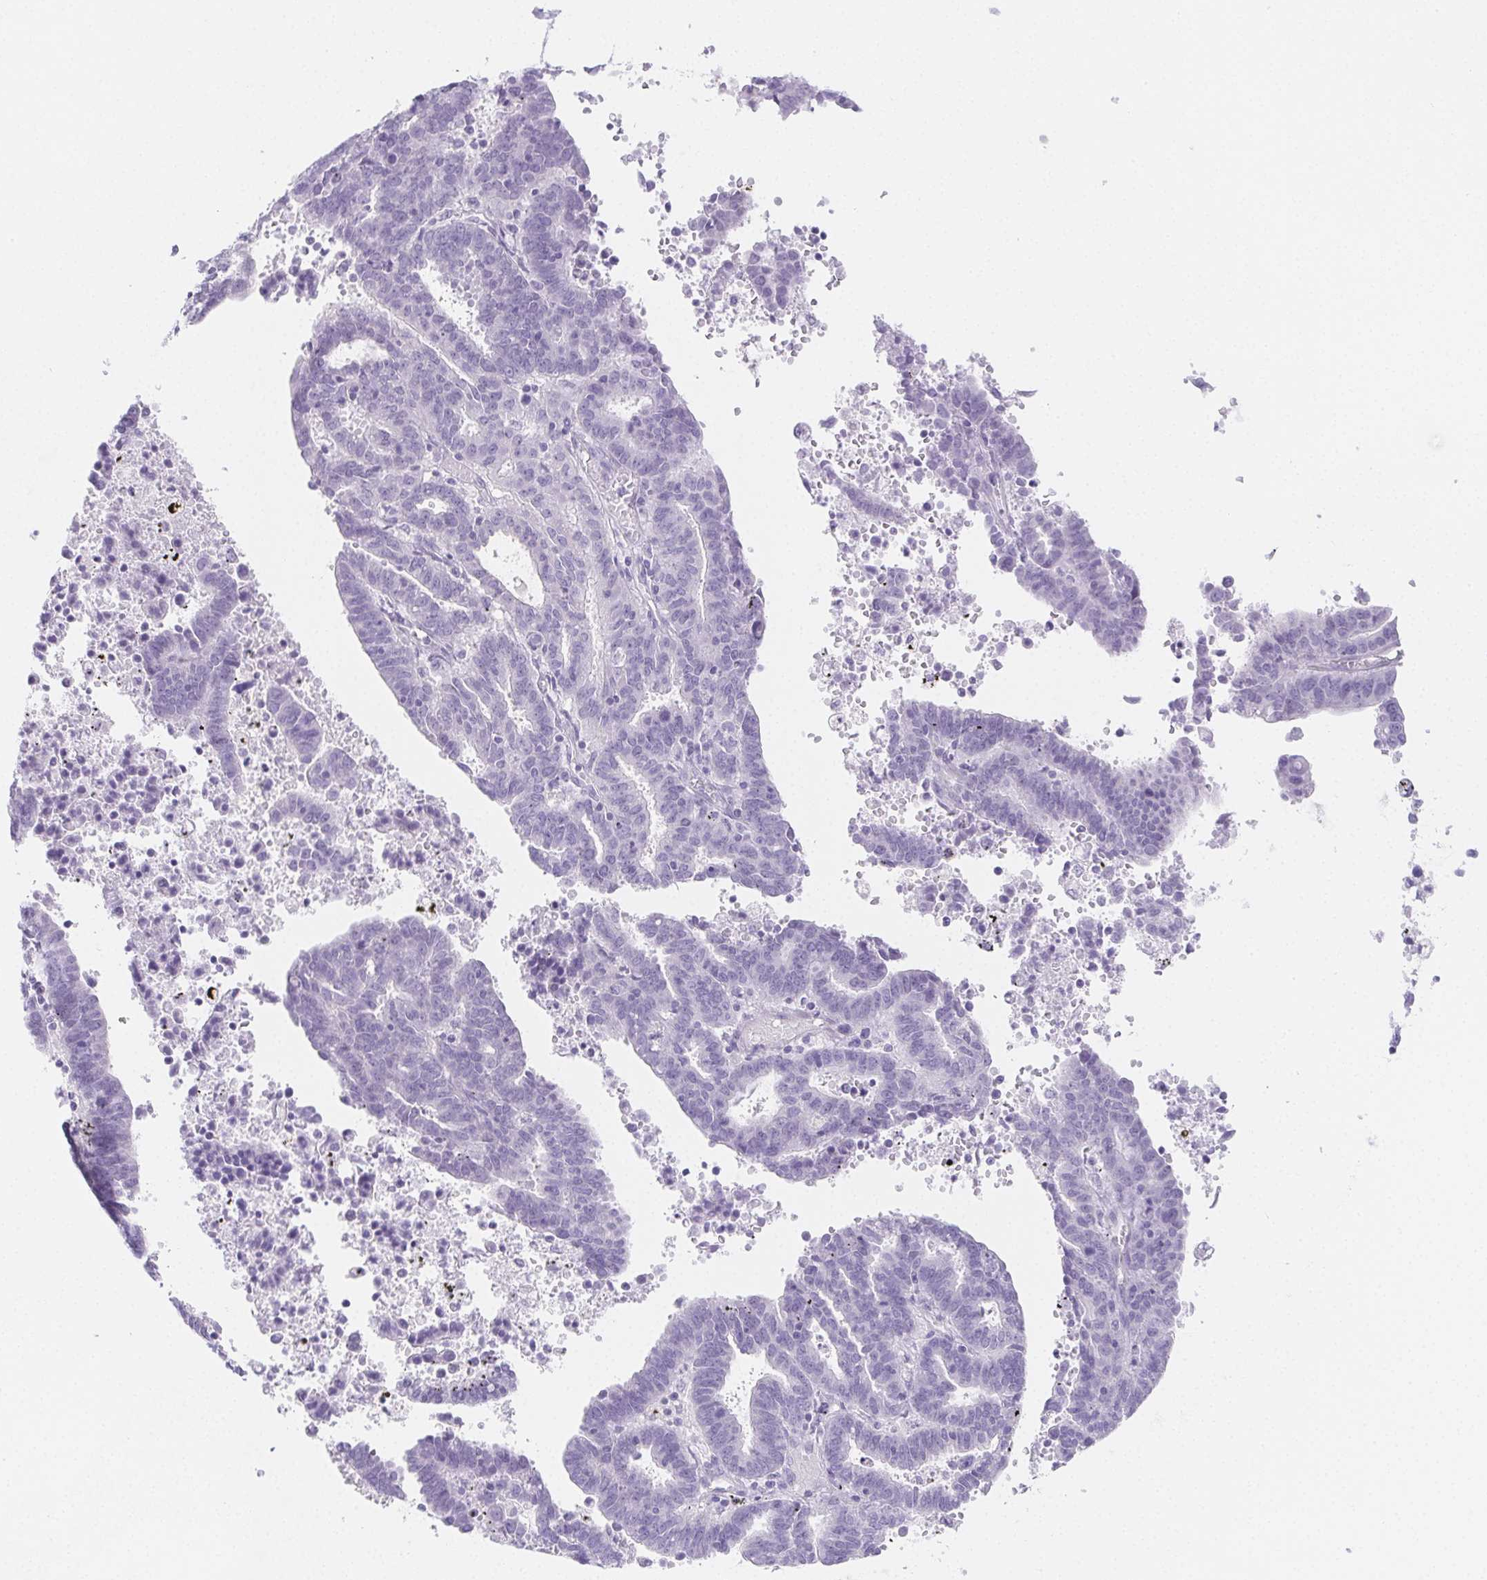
{"staining": {"intensity": "negative", "quantity": "none", "location": "none"}, "tissue": "endometrial cancer", "cell_type": "Tumor cells", "image_type": "cancer", "snomed": [{"axis": "morphology", "description": "Adenocarcinoma, NOS"}, {"axis": "topography", "description": "Uterus"}], "caption": "Endometrial cancer was stained to show a protein in brown. There is no significant expression in tumor cells.", "gene": "ZBBX", "patient": {"sex": "female", "age": 83}}